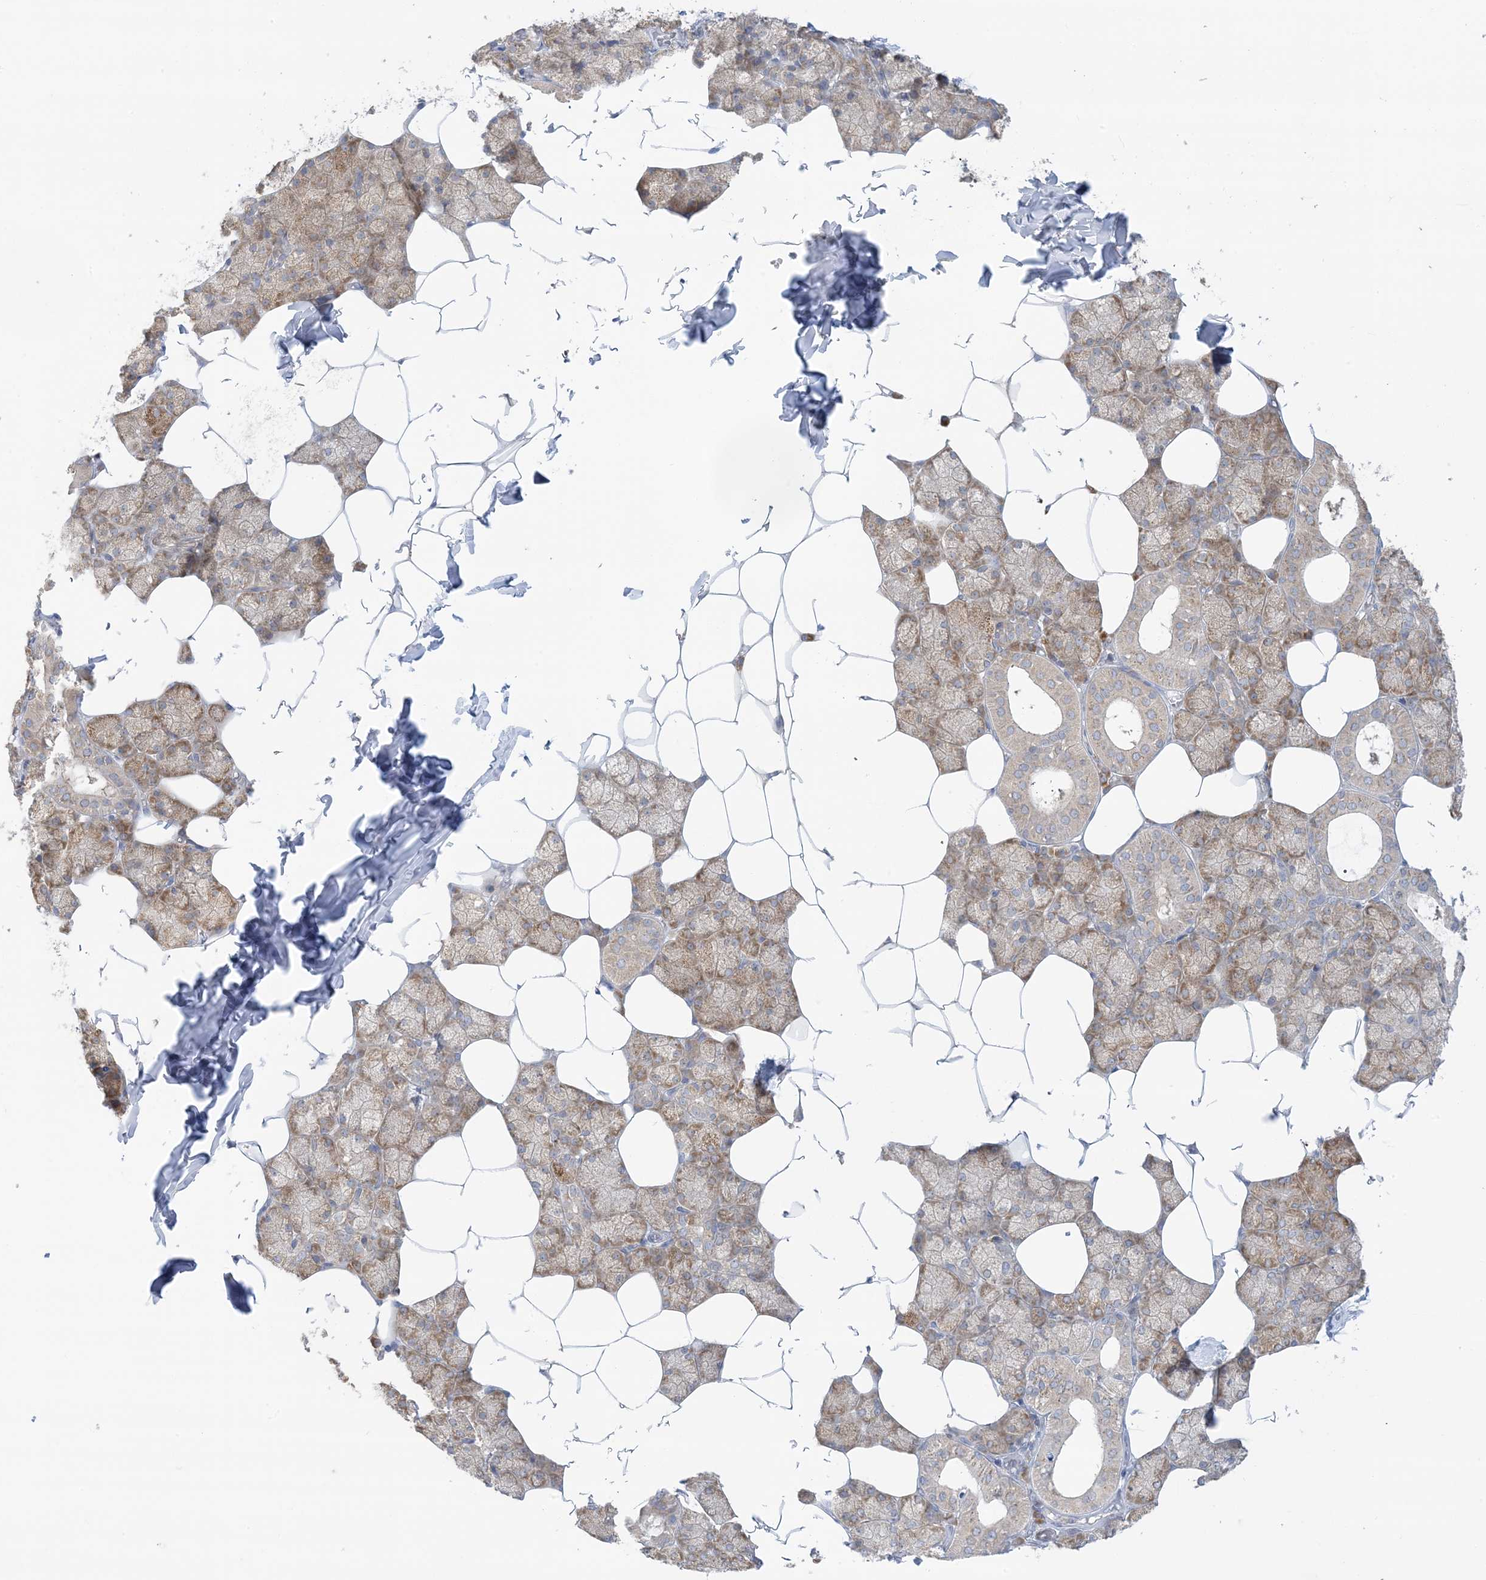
{"staining": {"intensity": "moderate", "quantity": ">75%", "location": "cytoplasmic/membranous"}, "tissue": "salivary gland", "cell_type": "Glandular cells", "image_type": "normal", "snomed": [{"axis": "morphology", "description": "Normal tissue, NOS"}, {"axis": "topography", "description": "Salivary gland"}], "caption": "A high-resolution micrograph shows immunohistochemistry staining of normal salivary gland, which demonstrates moderate cytoplasmic/membranous expression in approximately >75% of glandular cells. (DAB (3,3'-diaminobenzidine) IHC with brightfield microscopy, high magnification).", "gene": "RPP40", "patient": {"sex": "male", "age": 62}}